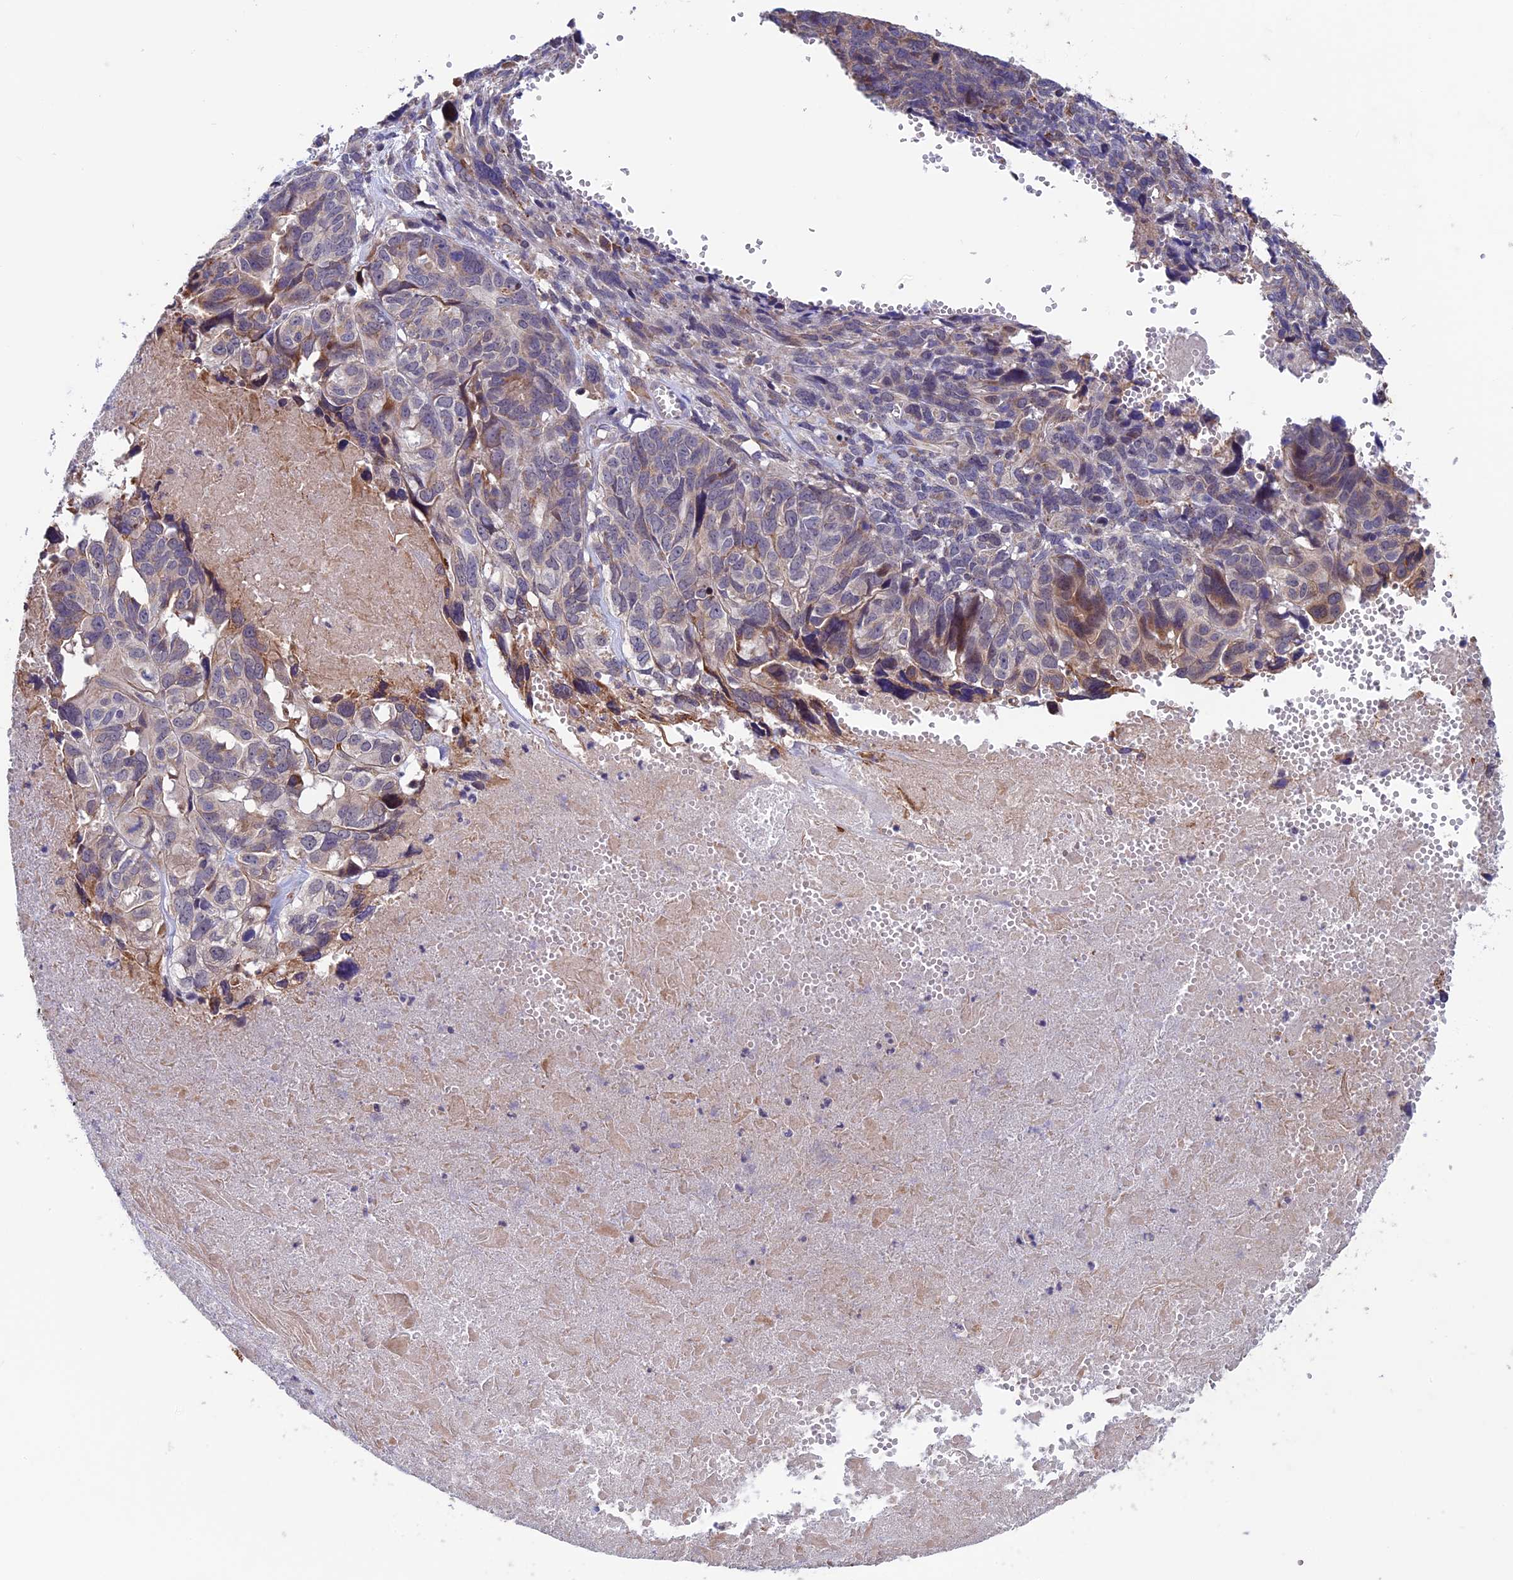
{"staining": {"intensity": "weak", "quantity": "25%-75%", "location": "cytoplasmic/membranous"}, "tissue": "ovarian cancer", "cell_type": "Tumor cells", "image_type": "cancer", "snomed": [{"axis": "morphology", "description": "Cystadenocarcinoma, serous, NOS"}, {"axis": "topography", "description": "Ovary"}], "caption": "A micrograph of ovarian serous cystadenocarcinoma stained for a protein reveals weak cytoplasmic/membranous brown staining in tumor cells. (Stains: DAB (3,3'-diaminobenzidine) in brown, nuclei in blue, Microscopy: brightfield microscopy at high magnification).", "gene": "RNF17", "patient": {"sex": "female", "age": 79}}